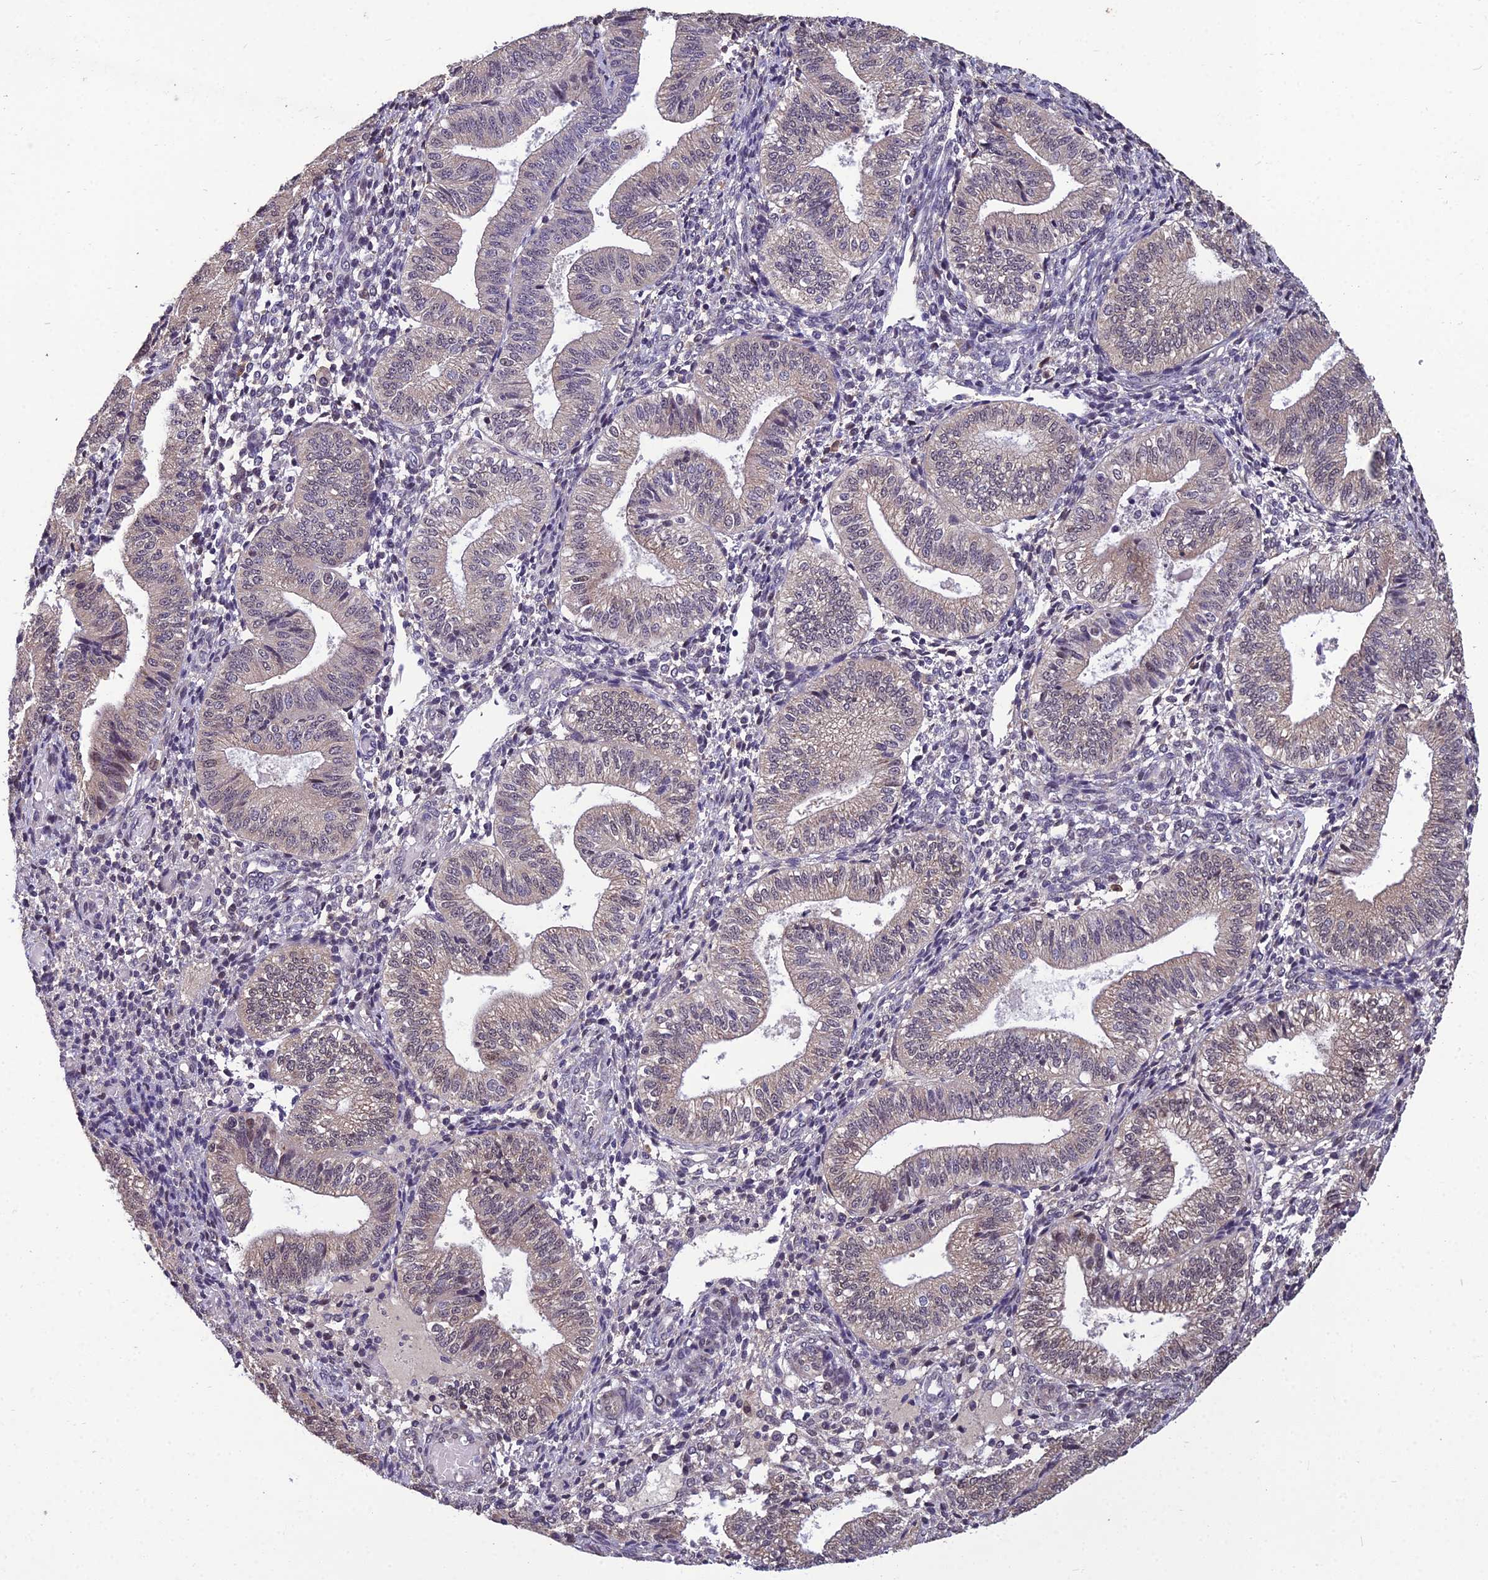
{"staining": {"intensity": "negative", "quantity": "none", "location": "none"}, "tissue": "endometrium", "cell_type": "Cells in endometrial stroma", "image_type": "normal", "snomed": [{"axis": "morphology", "description": "Normal tissue, NOS"}, {"axis": "topography", "description": "Endometrium"}], "caption": "The photomicrograph shows no staining of cells in endometrial stroma in normal endometrium. (DAB immunohistochemistry visualized using brightfield microscopy, high magnification).", "gene": "GRWD1", "patient": {"sex": "female", "age": 34}}